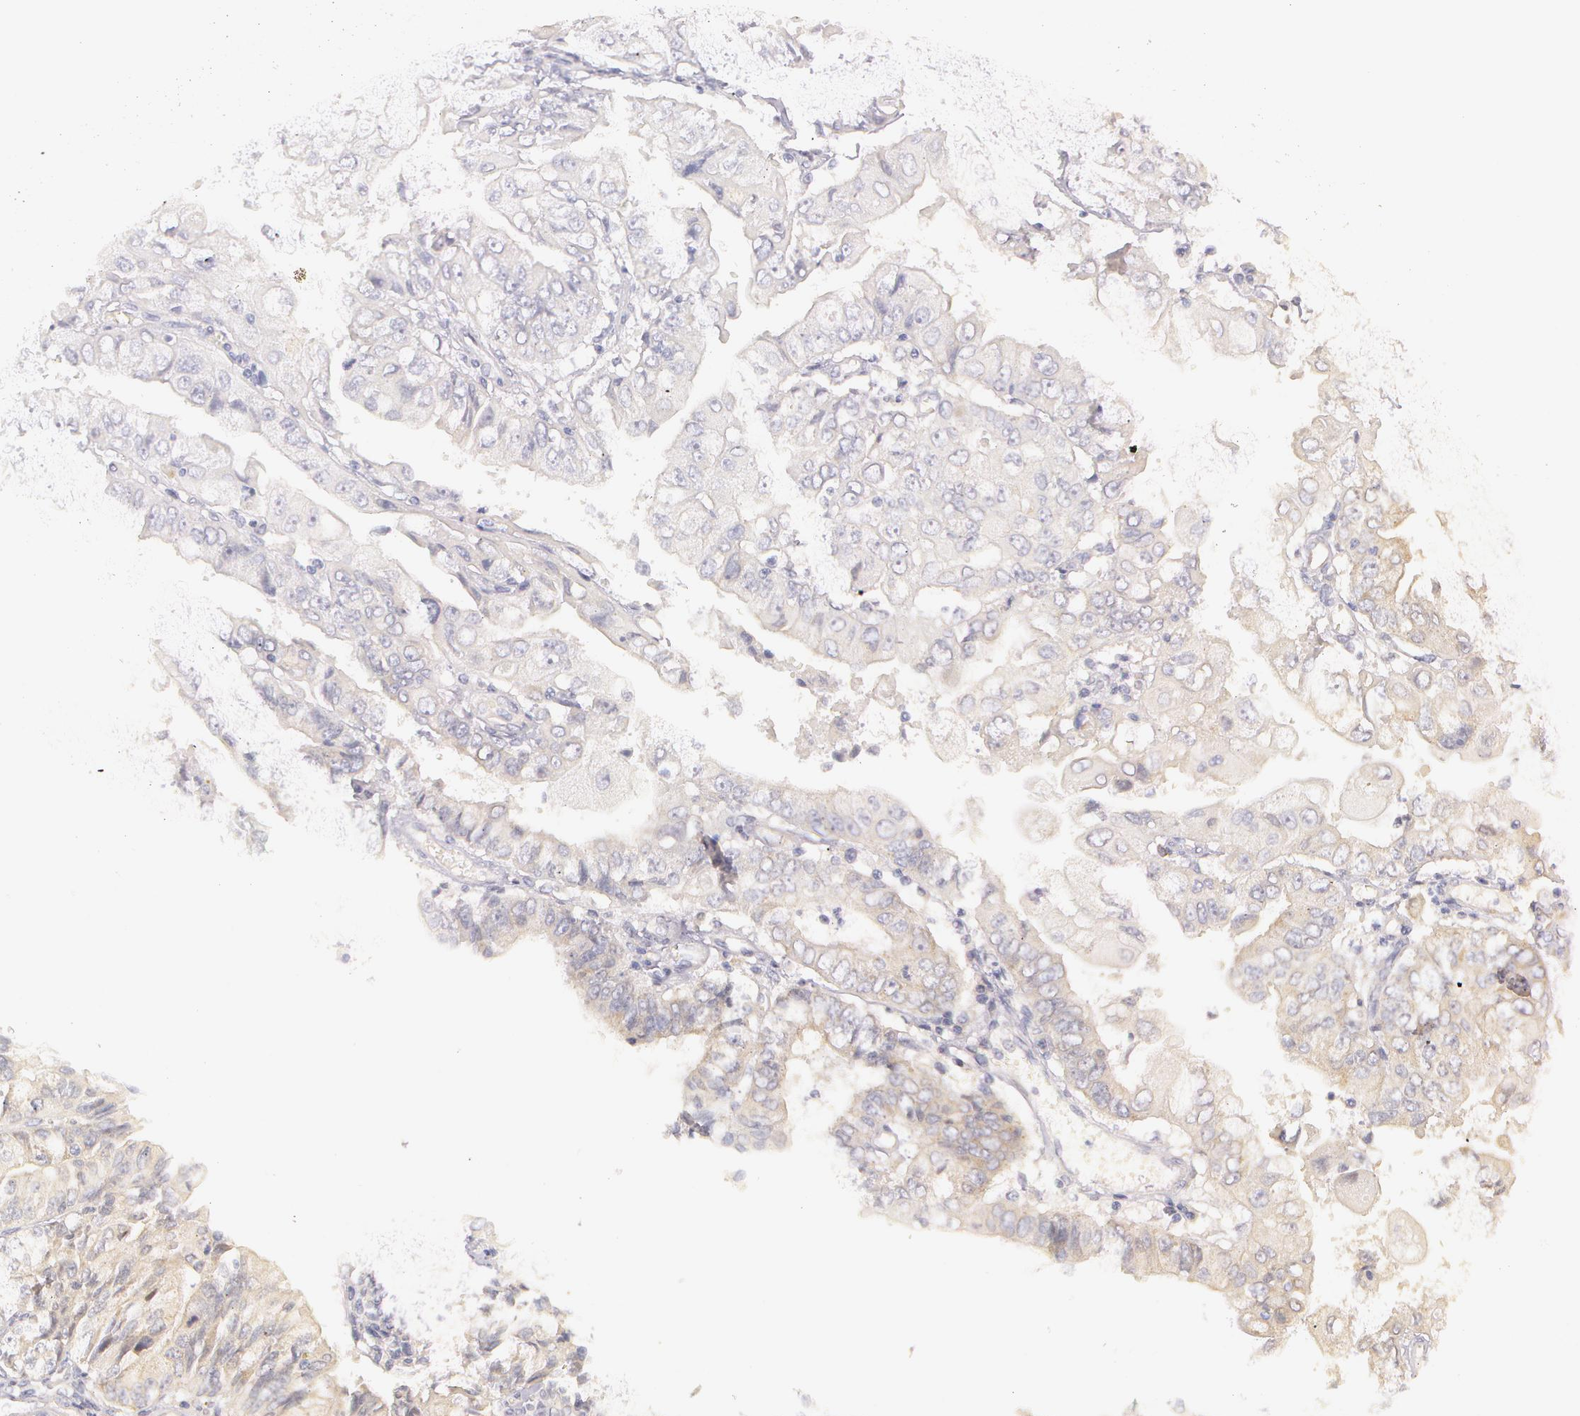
{"staining": {"intensity": "weak", "quantity": "25%-75%", "location": "cytoplasmic/membranous"}, "tissue": "endometrial cancer", "cell_type": "Tumor cells", "image_type": "cancer", "snomed": [{"axis": "morphology", "description": "Adenocarcinoma, NOS"}, {"axis": "topography", "description": "Endometrium"}], "caption": "Endometrial adenocarcinoma tissue exhibits weak cytoplasmic/membranous staining in approximately 25%-75% of tumor cells, visualized by immunohistochemistry. (DAB = brown stain, brightfield microscopy at high magnification).", "gene": "ASCC2", "patient": {"sex": "female", "age": 75}}